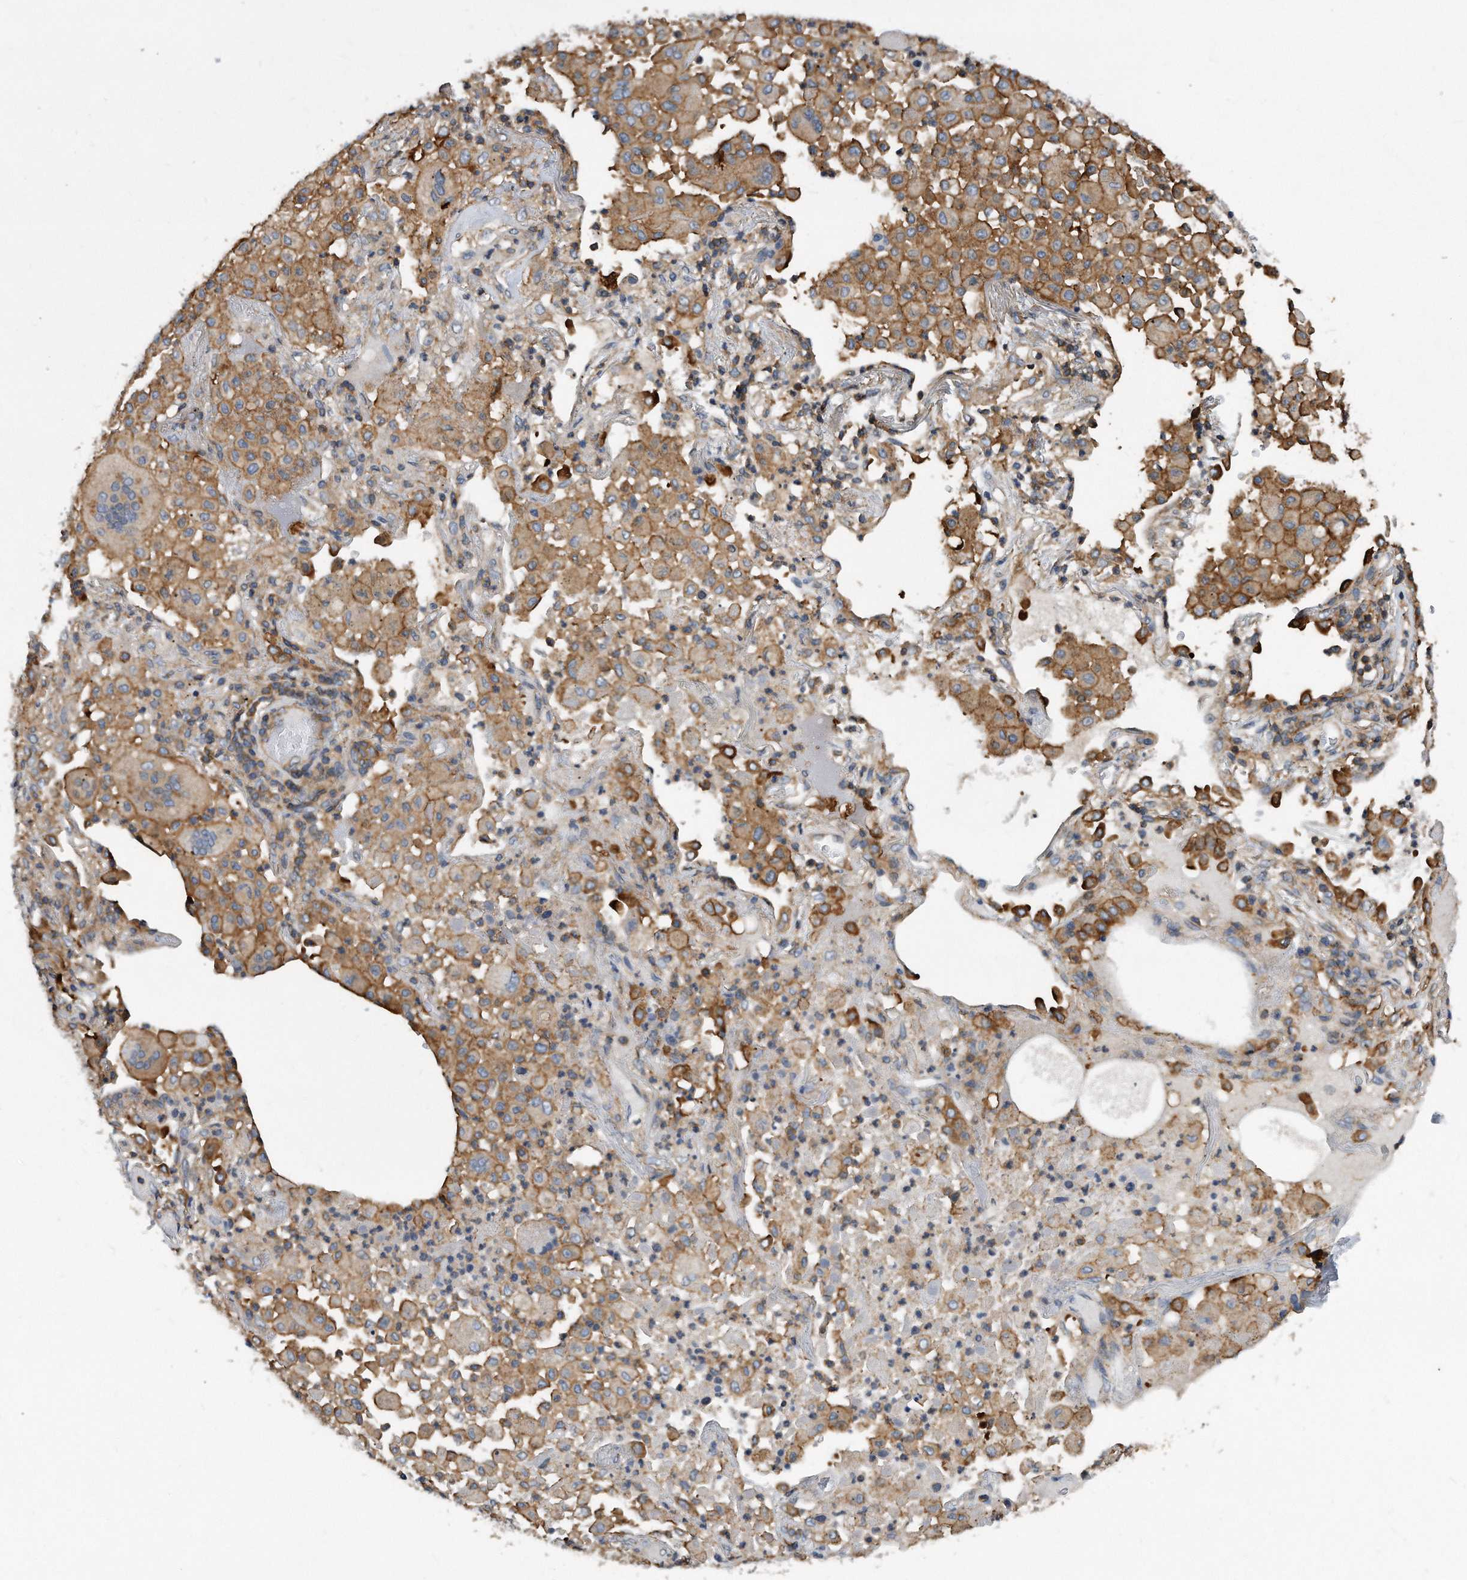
{"staining": {"intensity": "moderate", "quantity": ">75%", "location": "cytoplasmic/membranous"}, "tissue": "lung cancer", "cell_type": "Tumor cells", "image_type": "cancer", "snomed": [{"axis": "morphology", "description": "Squamous cell carcinoma, NOS"}, {"axis": "topography", "description": "Lung"}], "caption": "IHC staining of lung cancer, which displays medium levels of moderate cytoplasmic/membranous expression in about >75% of tumor cells indicating moderate cytoplasmic/membranous protein staining. The staining was performed using DAB (3,3'-diaminobenzidine) (brown) for protein detection and nuclei were counterstained in hematoxylin (blue).", "gene": "ATG5", "patient": {"sex": "male", "age": 57}}